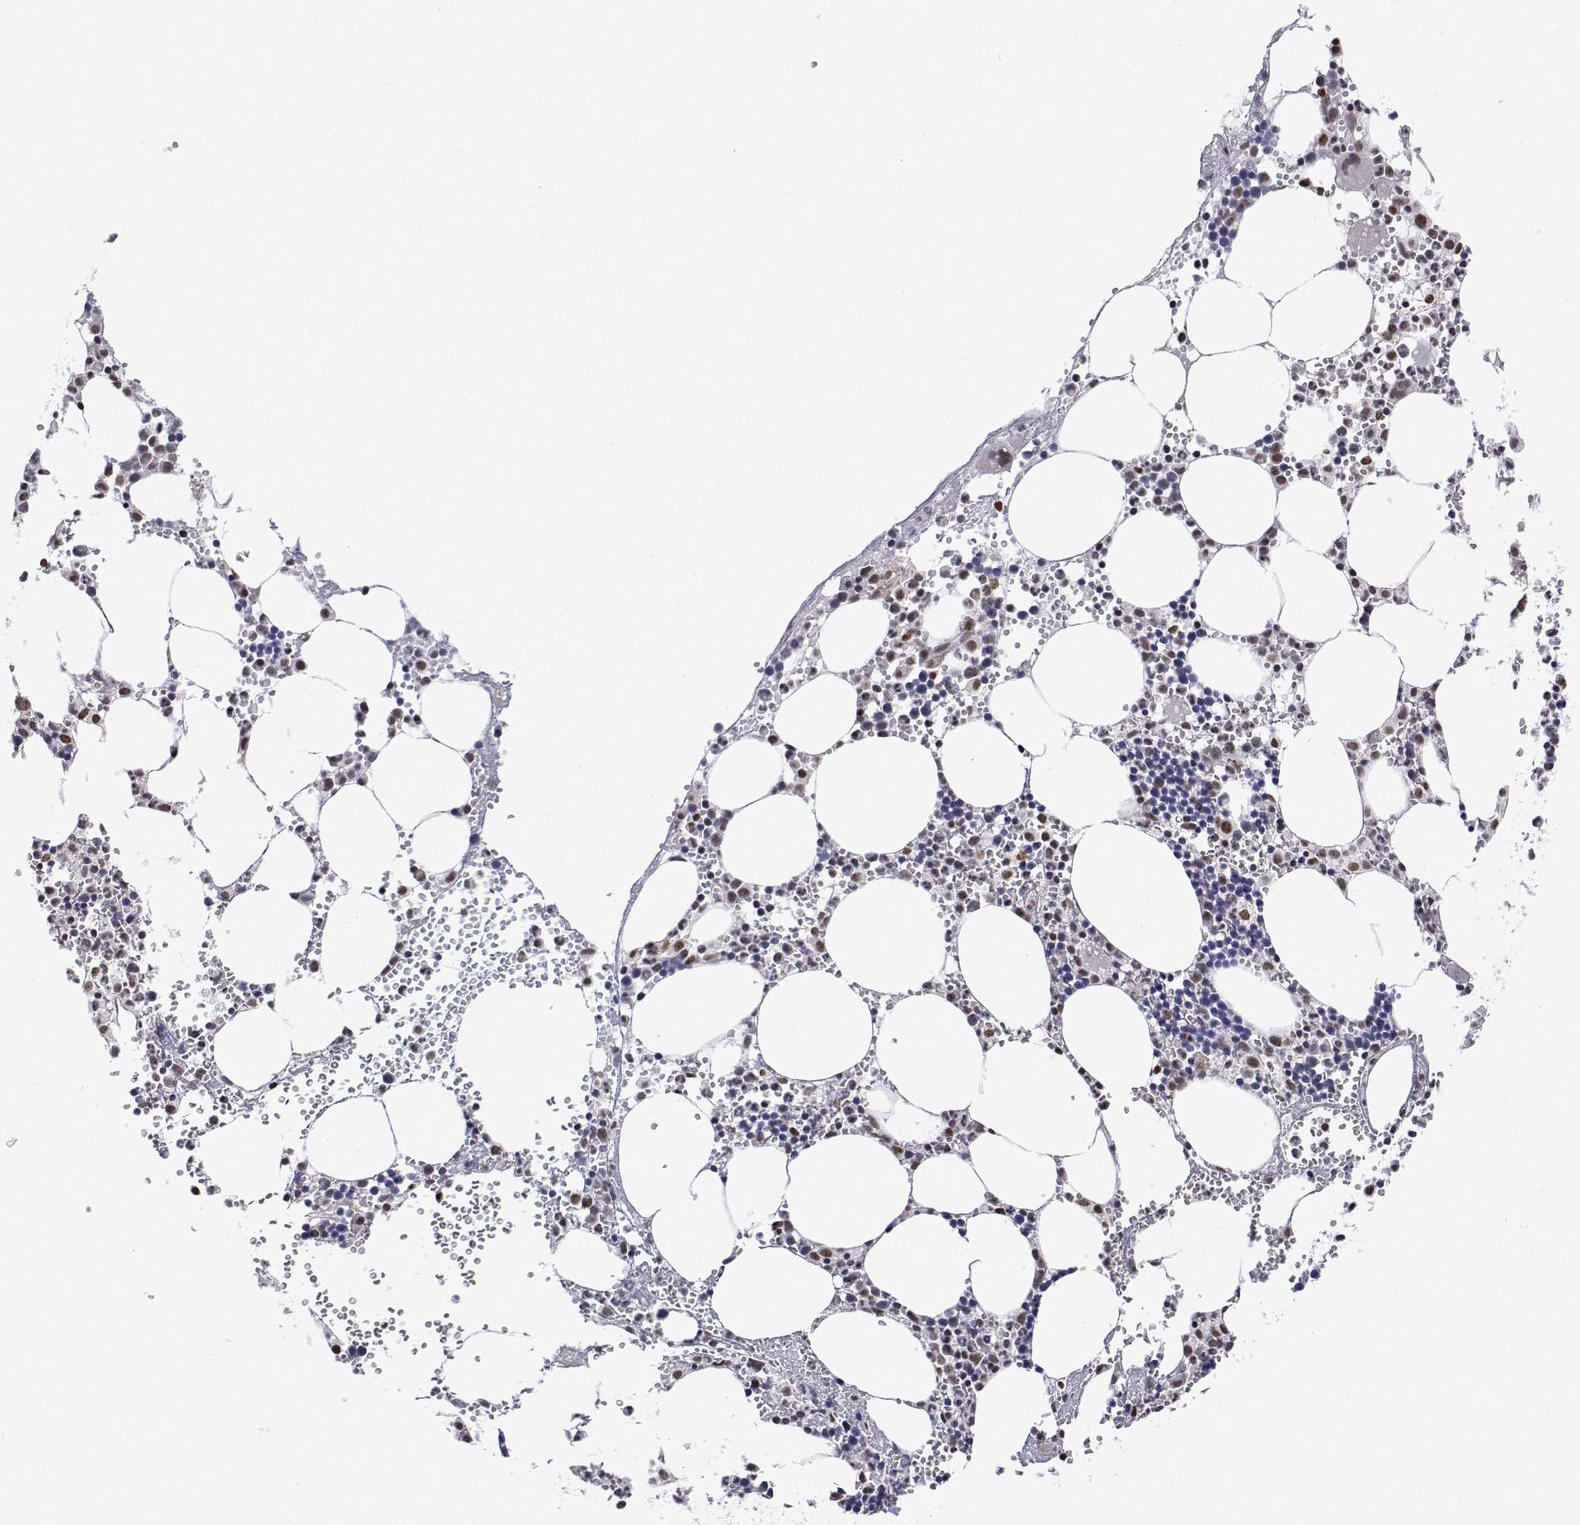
{"staining": {"intensity": "weak", "quantity": "<25%", "location": "nuclear"}, "tissue": "bone marrow", "cell_type": "Hematopoietic cells", "image_type": "normal", "snomed": [{"axis": "morphology", "description": "Normal tissue, NOS"}, {"axis": "topography", "description": "Bone marrow"}], "caption": "Bone marrow stained for a protein using immunohistochemistry reveals no positivity hematopoietic cells.", "gene": "ADAR", "patient": {"sex": "male", "age": 89}}